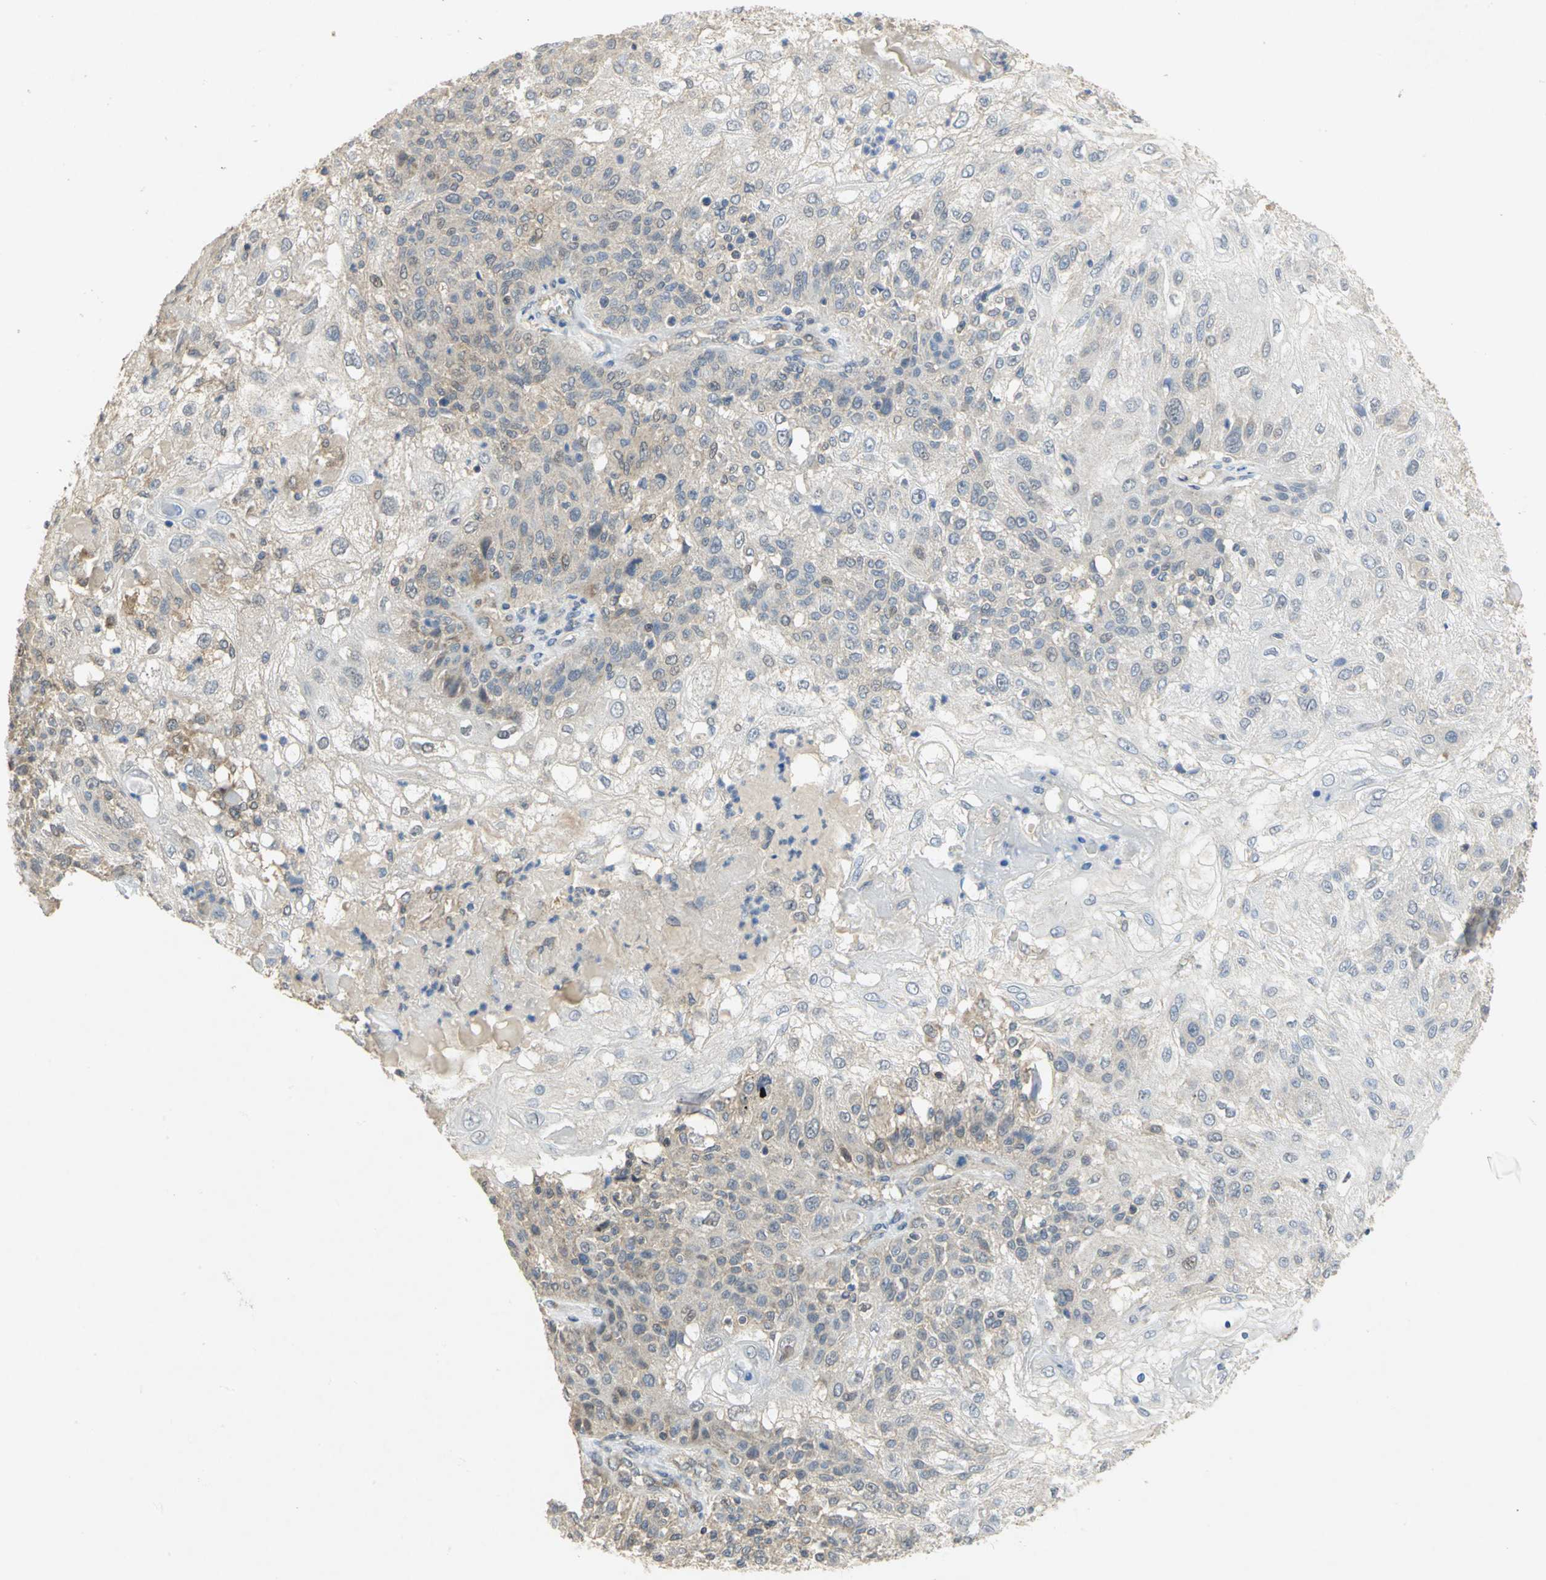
{"staining": {"intensity": "weak", "quantity": "25%-75%", "location": "cytoplasmic/membranous"}, "tissue": "skin cancer", "cell_type": "Tumor cells", "image_type": "cancer", "snomed": [{"axis": "morphology", "description": "Normal tissue, NOS"}, {"axis": "morphology", "description": "Squamous cell carcinoma, NOS"}, {"axis": "topography", "description": "Skin"}], "caption": "This is an image of immunohistochemistry (IHC) staining of squamous cell carcinoma (skin), which shows weak staining in the cytoplasmic/membranous of tumor cells.", "gene": "PPIA", "patient": {"sex": "female", "age": 83}}